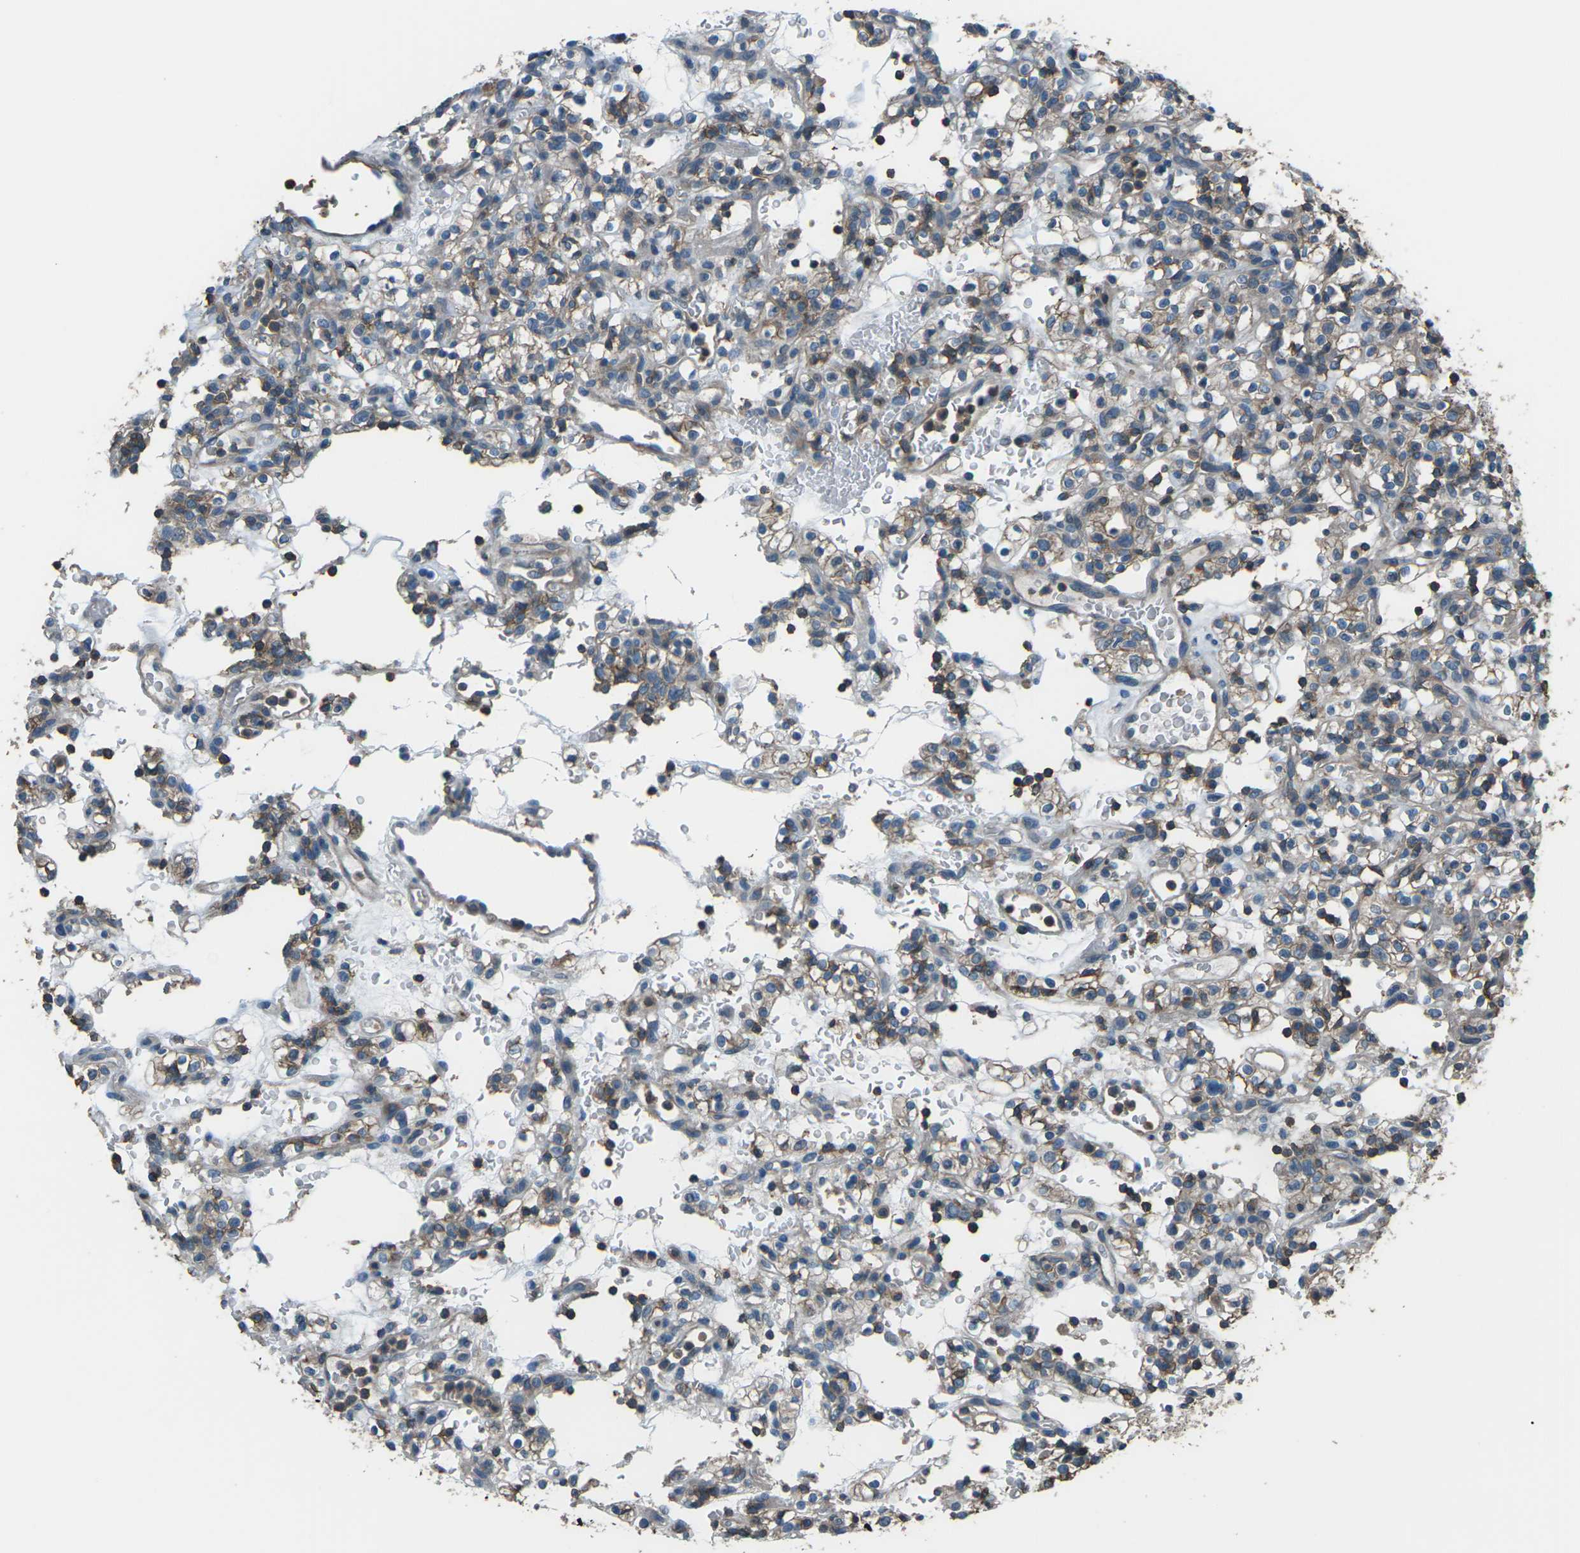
{"staining": {"intensity": "weak", "quantity": "25%-75%", "location": "cytoplasmic/membranous,nuclear"}, "tissue": "renal cancer", "cell_type": "Tumor cells", "image_type": "cancer", "snomed": [{"axis": "morphology", "description": "Normal tissue, NOS"}, {"axis": "morphology", "description": "Adenocarcinoma, NOS"}, {"axis": "topography", "description": "Kidney"}], "caption": "A micrograph of adenocarcinoma (renal) stained for a protein demonstrates weak cytoplasmic/membranous and nuclear brown staining in tumor cells. Ihc stains the protein of interest in brown and the nuclei are stained blue.", "gene": "CMTM4", "patient": {"sex": "female", "age": 72}}